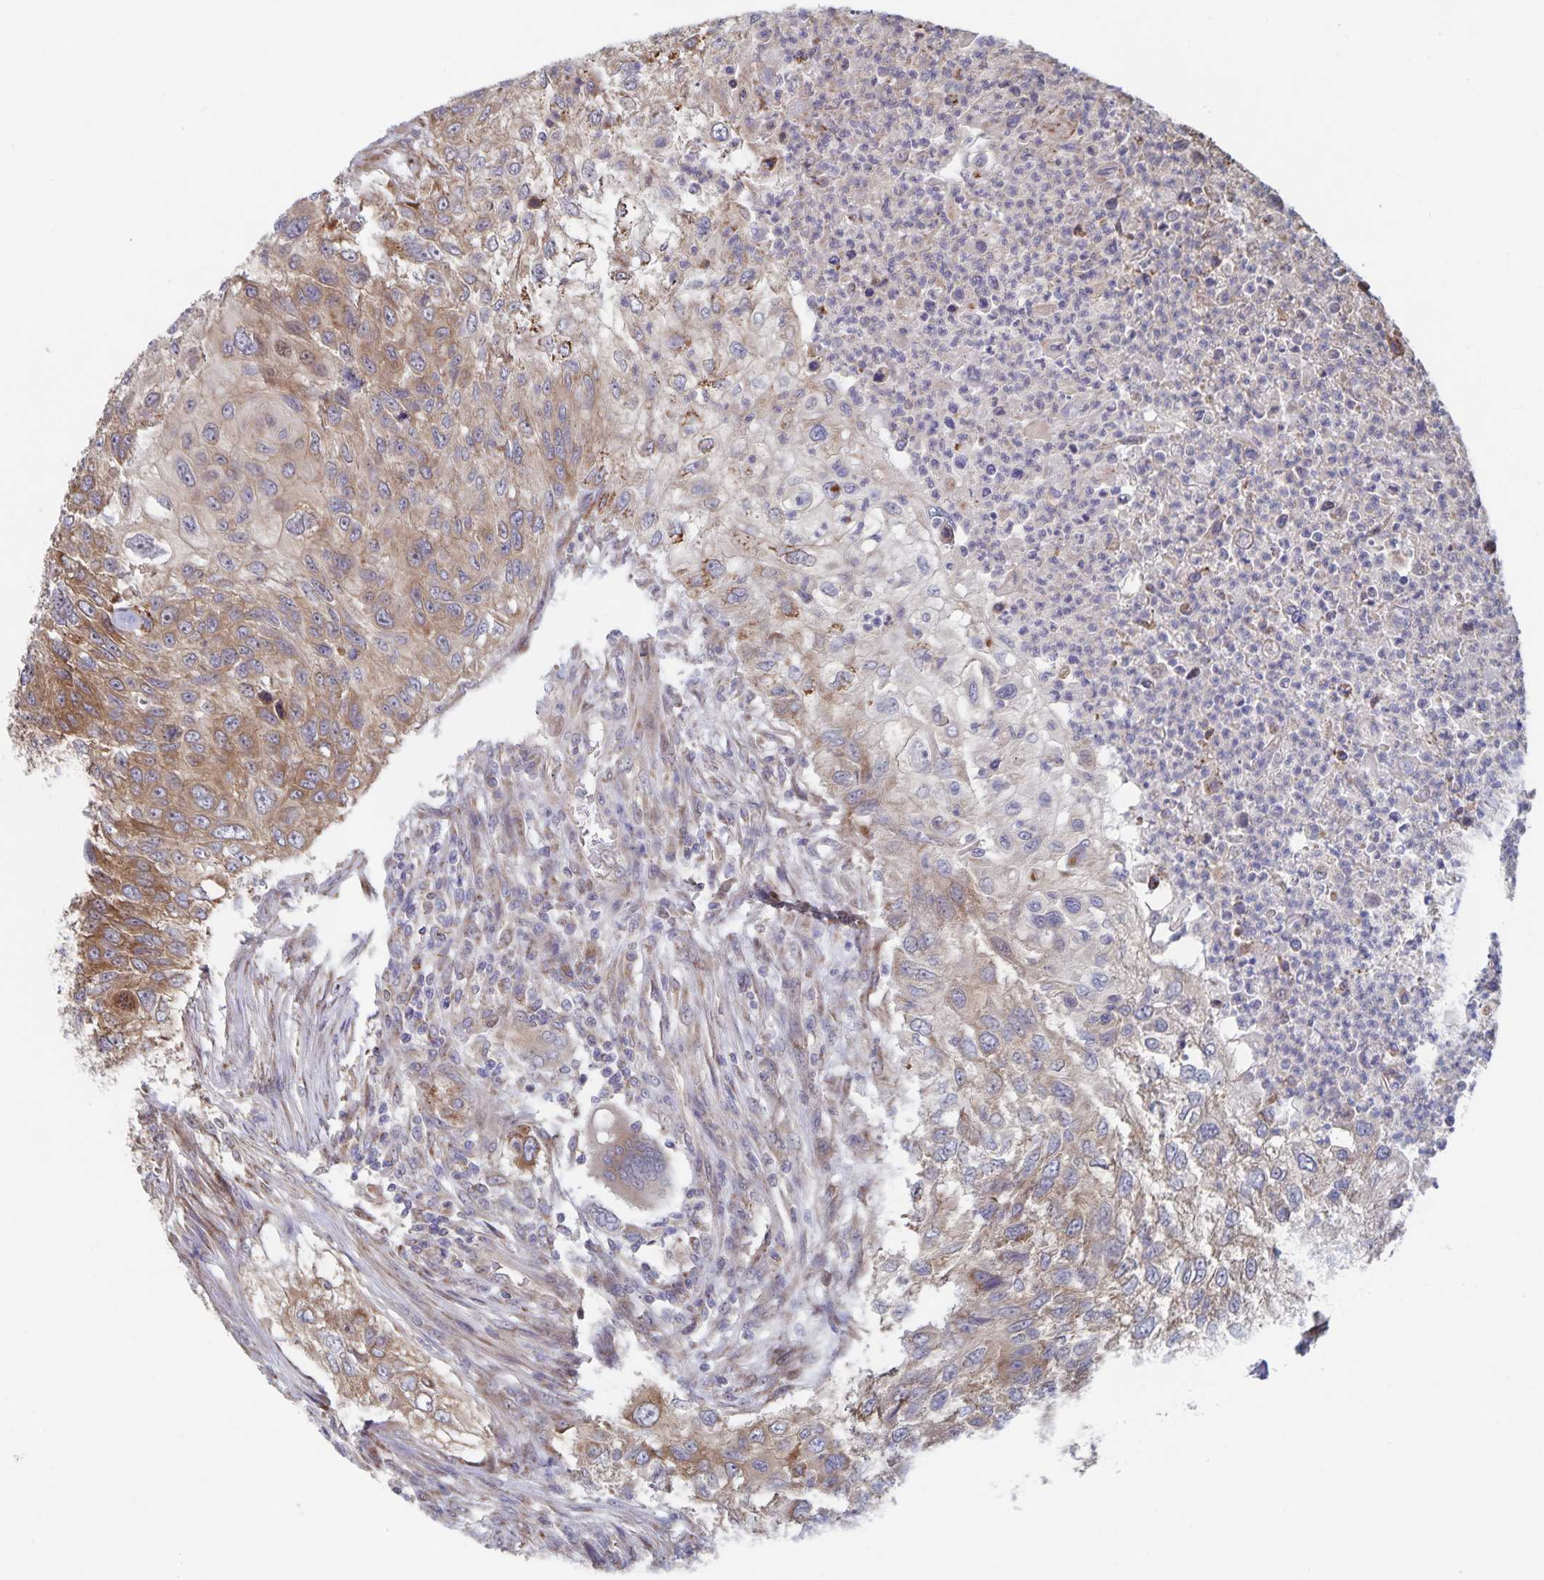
{"staining": {"intensity": "moderate", "quantity": ">75%", "location": "cytoplasmic/membranous"}, "tissue": "urothelial cancer", "cell_type": "Tumor cells", "image_type": "cancer", "snomed": [{"axis": "morphology", "description": "Urothelial carcinoma, High grade"}, {"axis": "topography", "description": "Urinary bladder"}], "caption": "This micrograph displays immunohistochemistry (IHC) staining of high-grade urothelial carcinoma, with medium moderate cytoplasmic/membranous staining in about >75% of tumor cells.", "gene": "ACACA", "patient": {"sex": "female", "age": 60}}